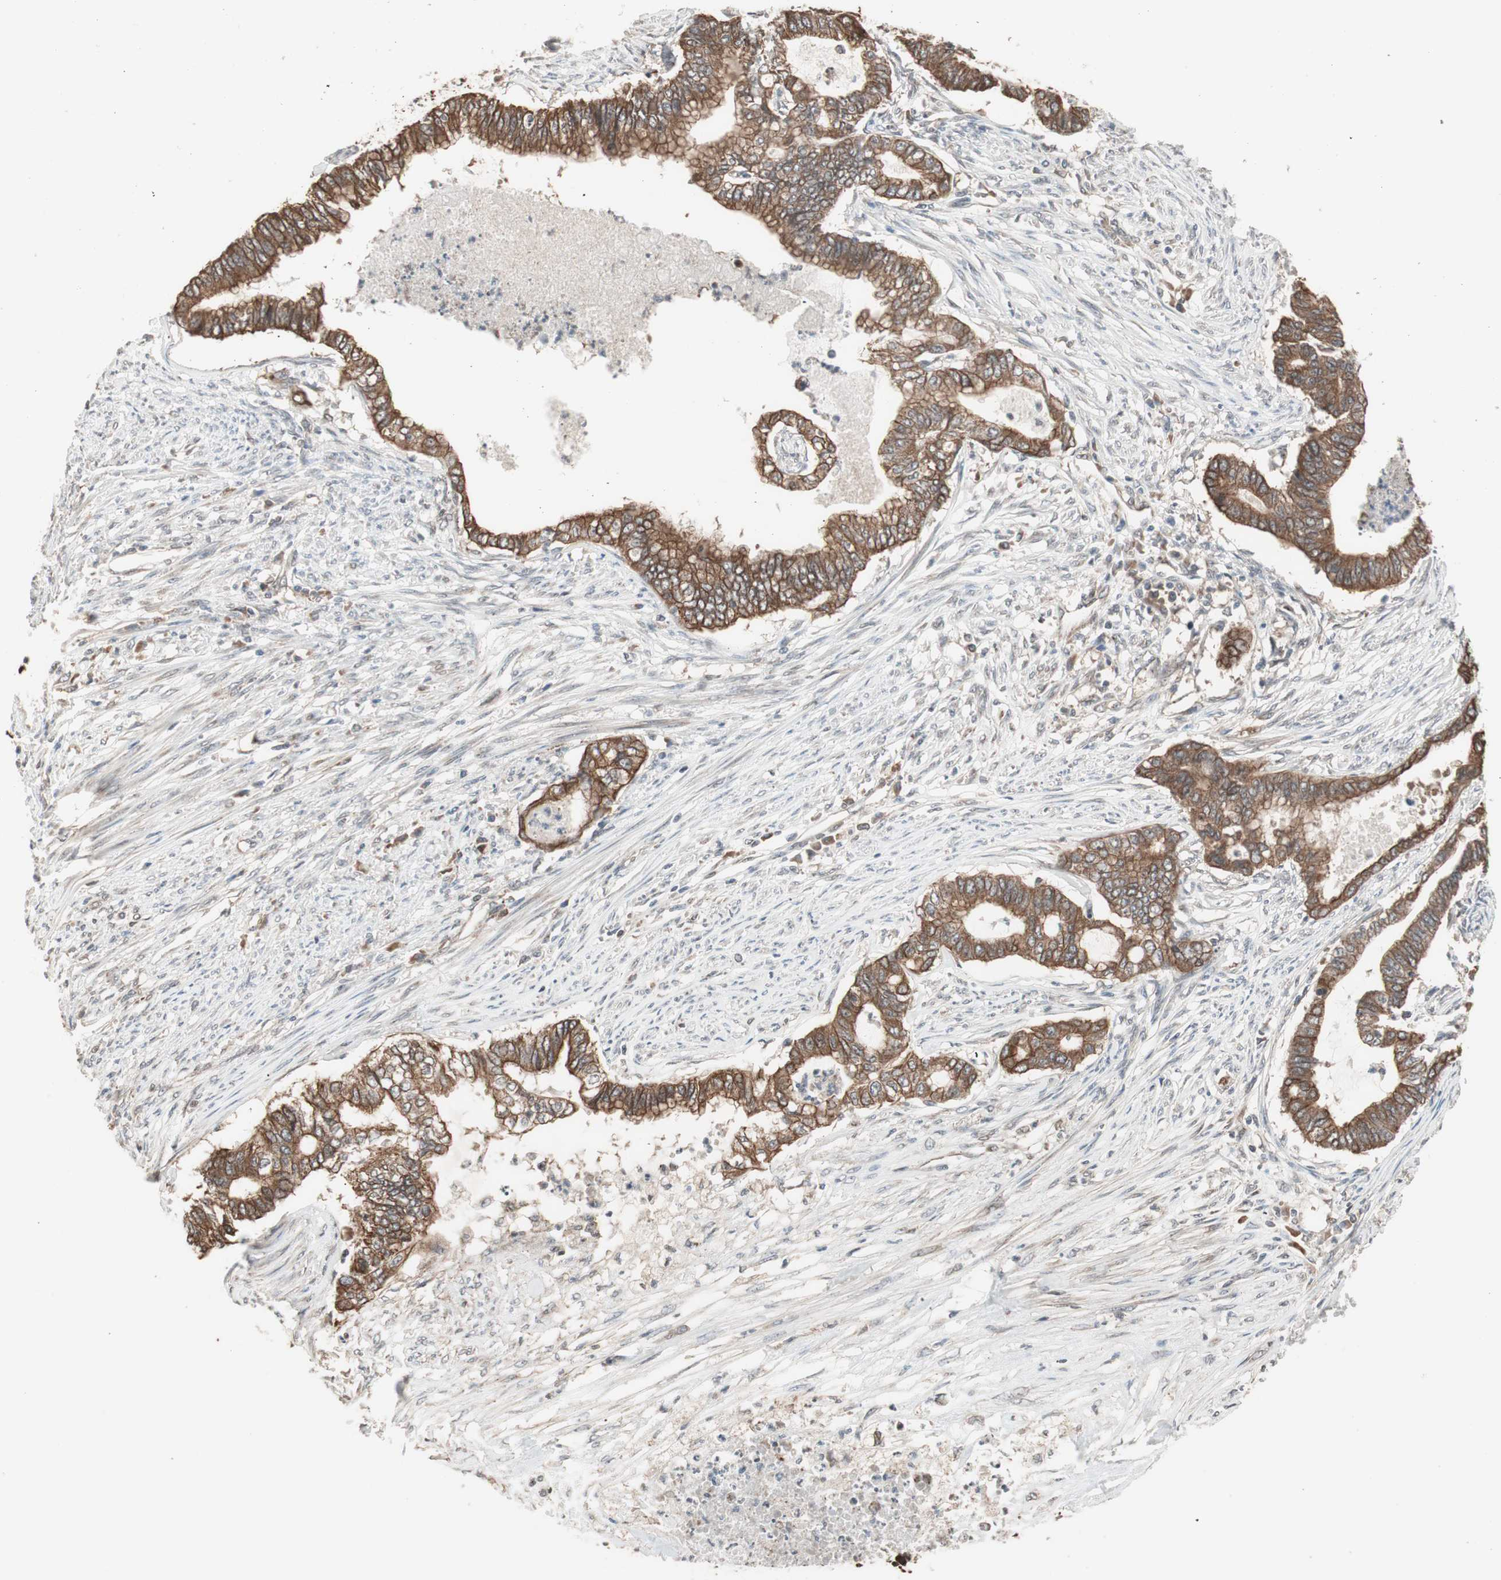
{"staining": {"intensity": "moderate", "quantity": ">75%", "location": "cytoplasmic/membranous"}, "tissue": "endometrial cancer", "cell_type": "Tumor cells", "image_type": "cancer", "snomed": [{"axis": "morphology", "description": "Adenocarcinoma, NOS"}, {"axis": "topography", "description": "Endometrium"}], "caption": "This is a histology image of IHC staining of adenocarcinoma (endometrial), which shows moderate expression in the cytoplasmic/membranous of tumor cells.", "gene": "FBXO5", "patient": {"sex": "female", "age": 79}}